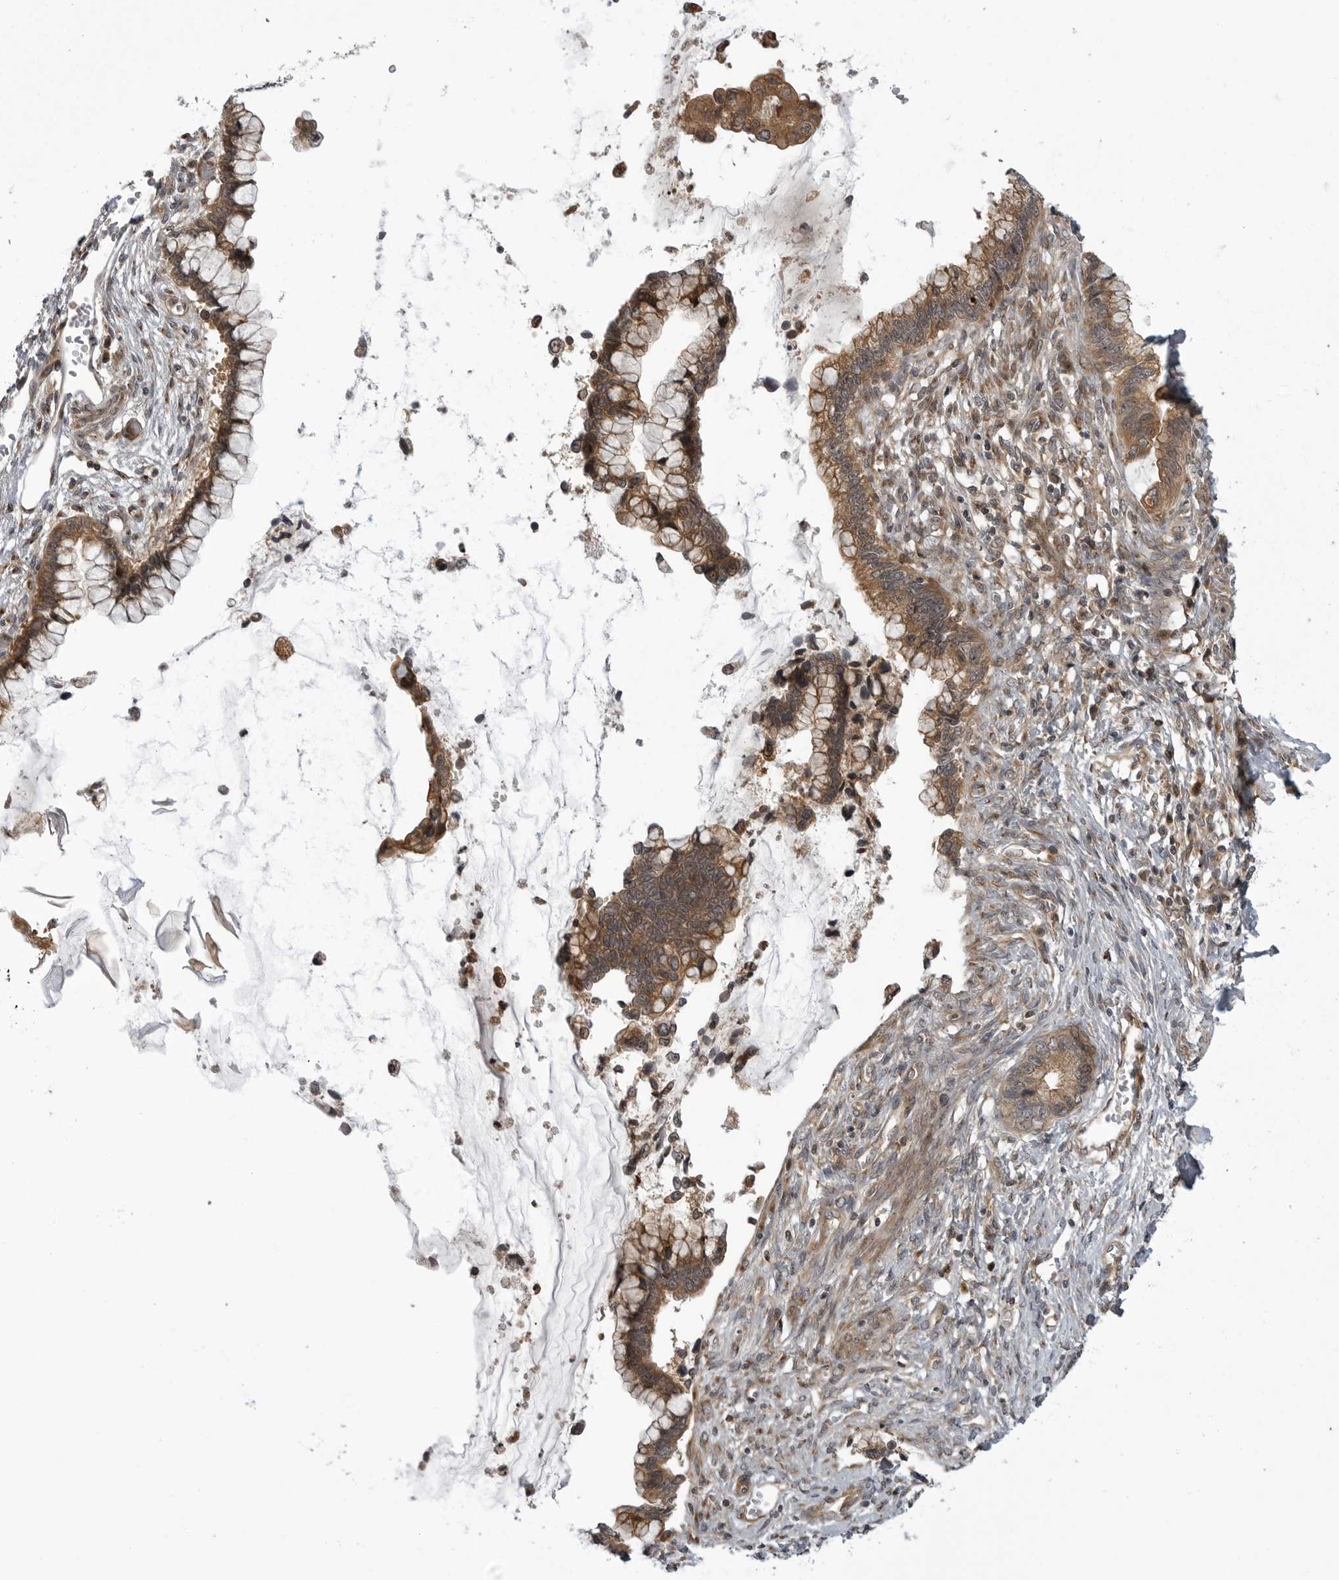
{"staining": {"intensity": "moderate", "quantity": ">75%", "location": "cytoplasmic/membranous"}, "tissue": "cervical cancer", "cell_type": "Tumor cells", "image_type": "cancer", "snomed": [{"axis": "morphology", "description": "Adenocarcinoma, NOS"}, {"axis": "topography", "description": "Cervix"}], "caption": "Immunohistochemistry (IHC) histopathology image of neoplastic tissue: cervical adenocarcinoma stained using immunohistochemistry (IHC) shows medium levels of moderate protein expression localized specifically in the cytoplasmic/membranous of tumor cells, appearing as a cytoplasmic/membranous brown color.", "gene": "LRRC45", "patient": {"sex": "female", "age": 44}}